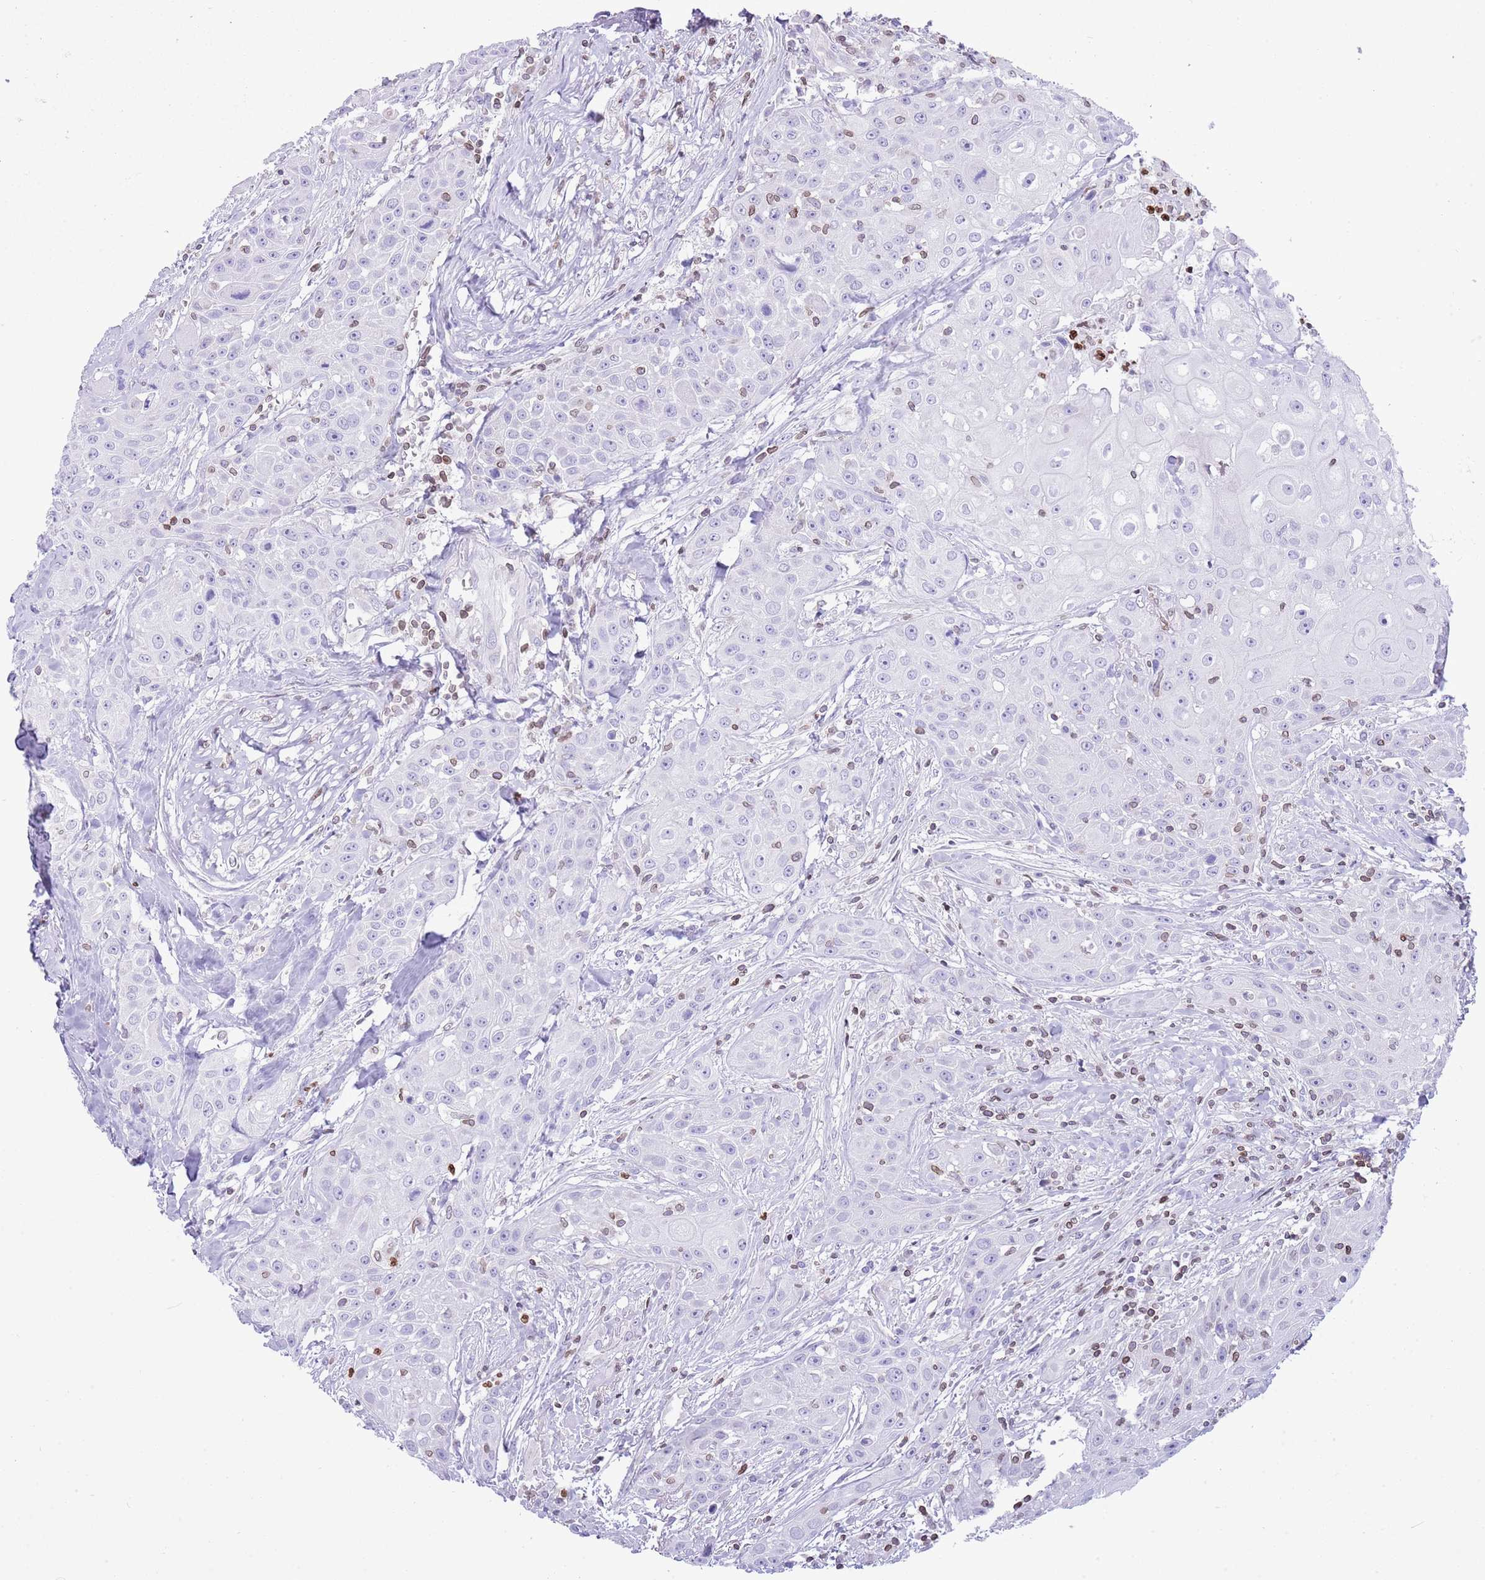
{"staining": {"intensity": "negative", "quantity": "none", "location": "none"}, "tissue": "head and neck cancer", "cell_type": "Tumor cells", "image_type": "cancer", "snomed": [{"axis": "morphology", "description": "Squamous cell carcinoma, NOS"}, {"axis": "topography", "description": "Oral tissue"}, {"axis": "topography", "description": "Head-Neck"}], "caption": "Immunohistochemistry (IHC) histopathology image of human head and neck squamous cell carcinoma stained for a protein (brown), which displays no staining in tumor cells.", "gene": "LBR", "patient": {"sex": "female", "age": 82}}